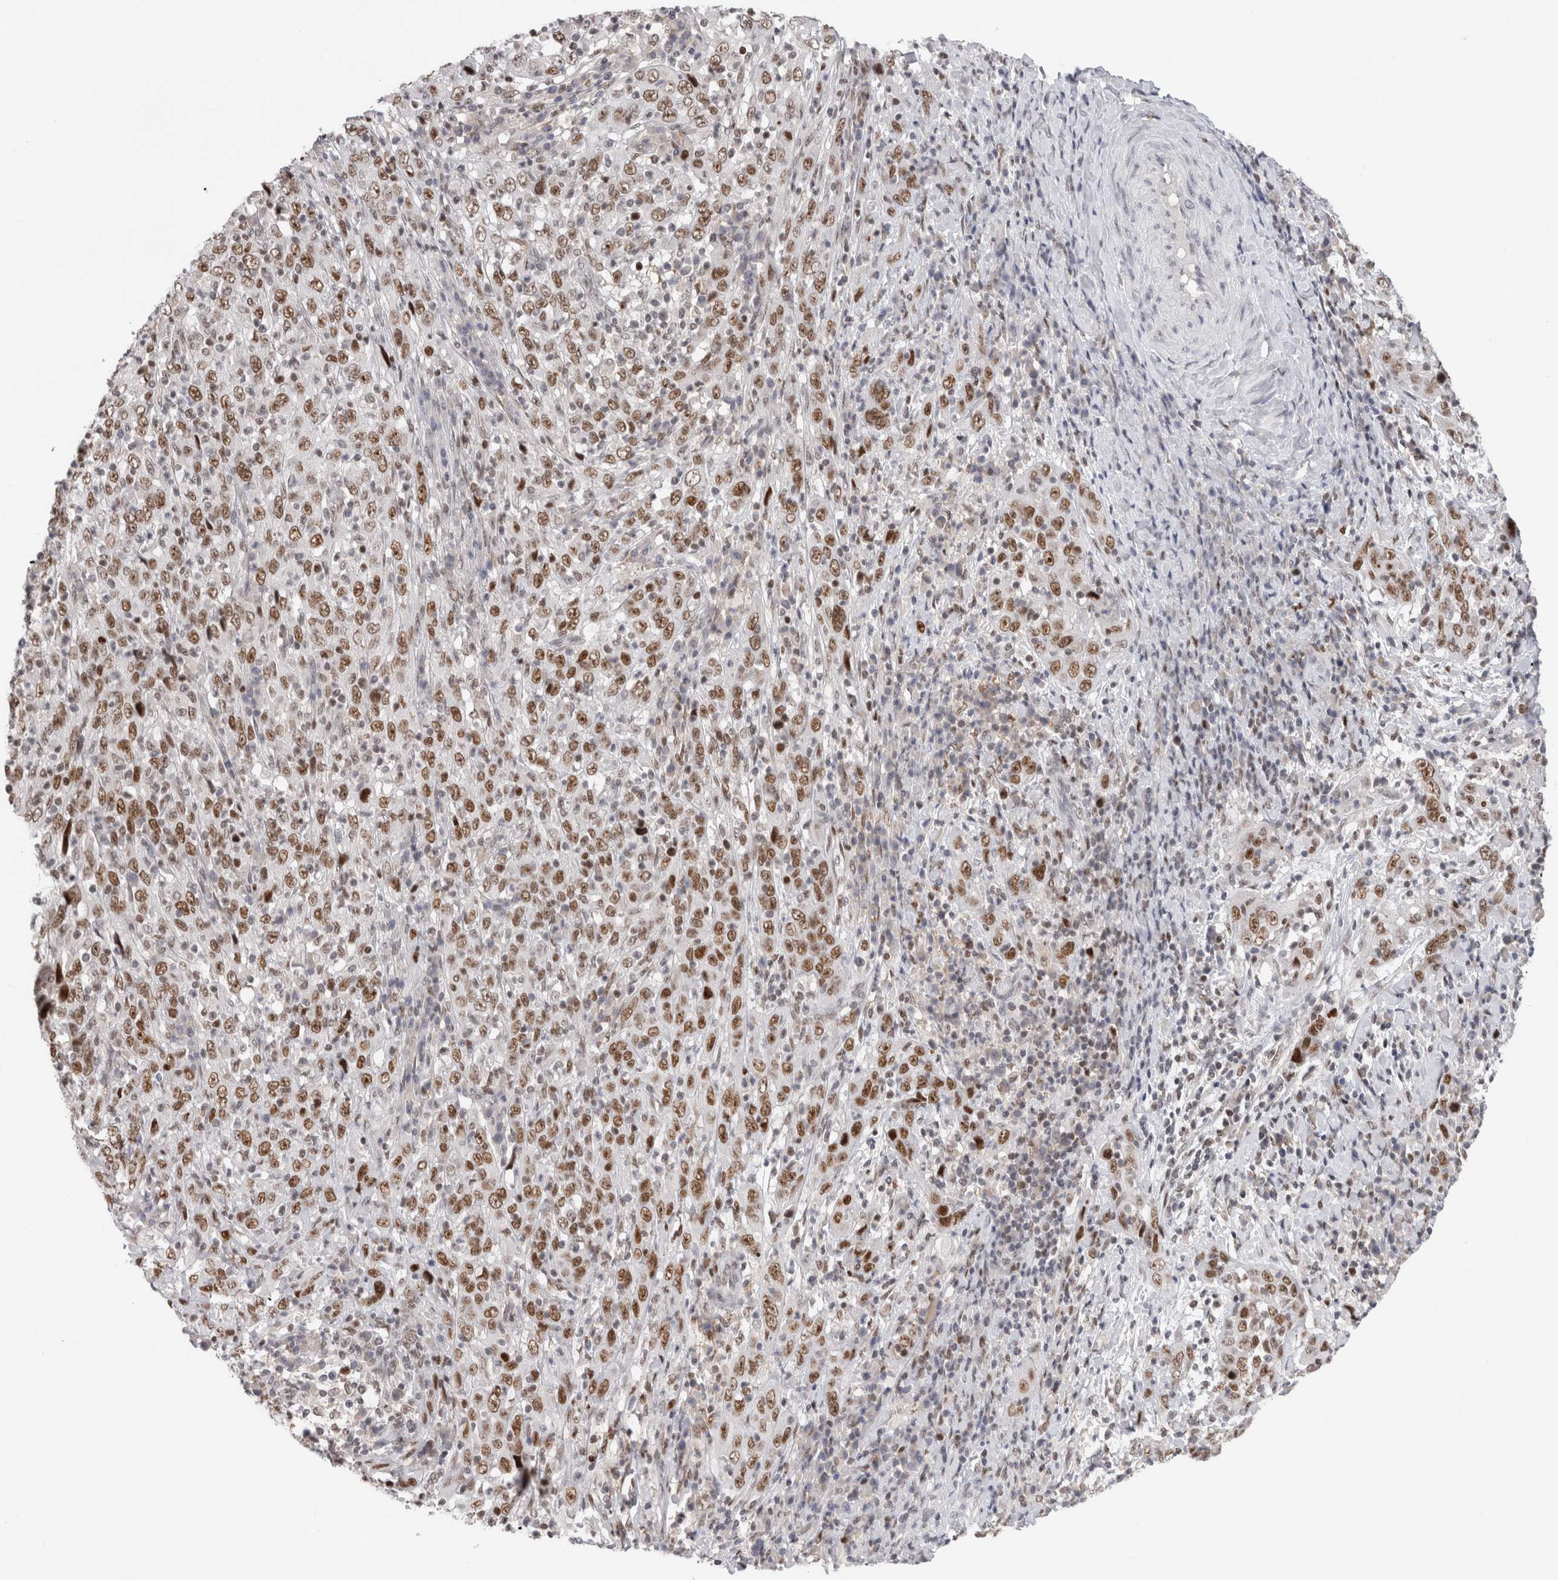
{"staining": {"intensity": "moderate", "quantity": ">75%", "location": "nuclear"}, "tissue": "cervical cancer", "cell_type": "Tumor cells", "image_type": "cancer", "snomed": [{"axis": "morphology", "description": "Squamous cell carcinoma, NOS"}, {"axis": "topography", "description": "Cervix"}], "caption": "The image displays staining of cervical squamous cell carcinoma, revealing moderate nuclear protein positivity (brown color) within tumor cells.", "gene": "ZNF521", "patient": {"sex": "female", "age": 46}}